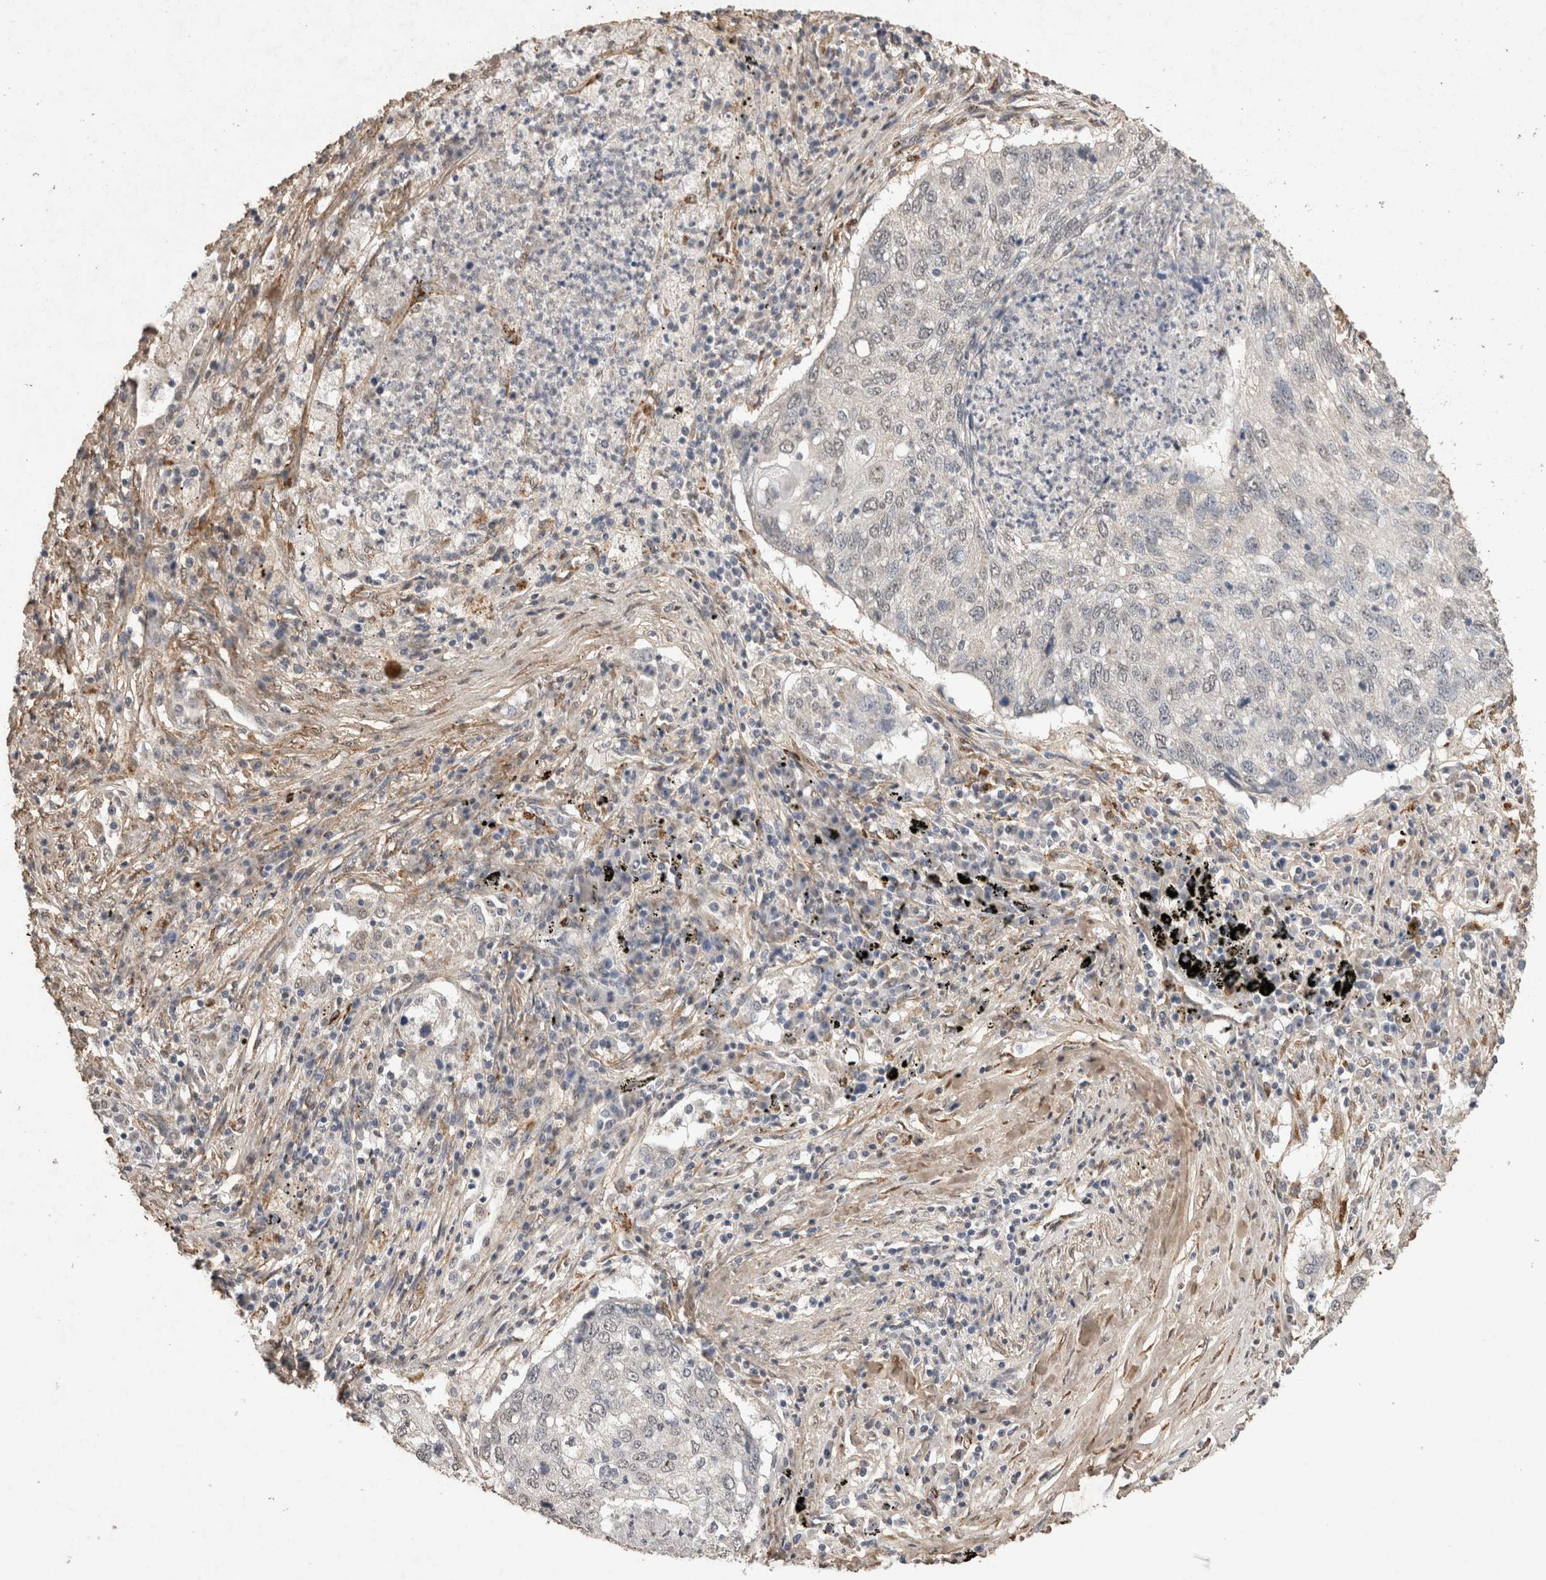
{"staining": {"intensity": "negative", "quantity": "none", "location": "none"}, "tissue": "lung cancer", "cell_type": "Tumor cells", "image_type": "cancer", "snomed": [{"axis": "morphology", "description": "Squamous cell carcinoma, NOS"}, {"axis": "topography", "description": "Lung"}], "caption": "An immunohistochemistry (IHC) histopathology image of squamous cell carcinoma (lung) is shown. There is no staining in tumor cells of squamous cell carcinoma (lung).", "gene": "C1QTNF5", "patient": {"sex": "female", "age": 63}}